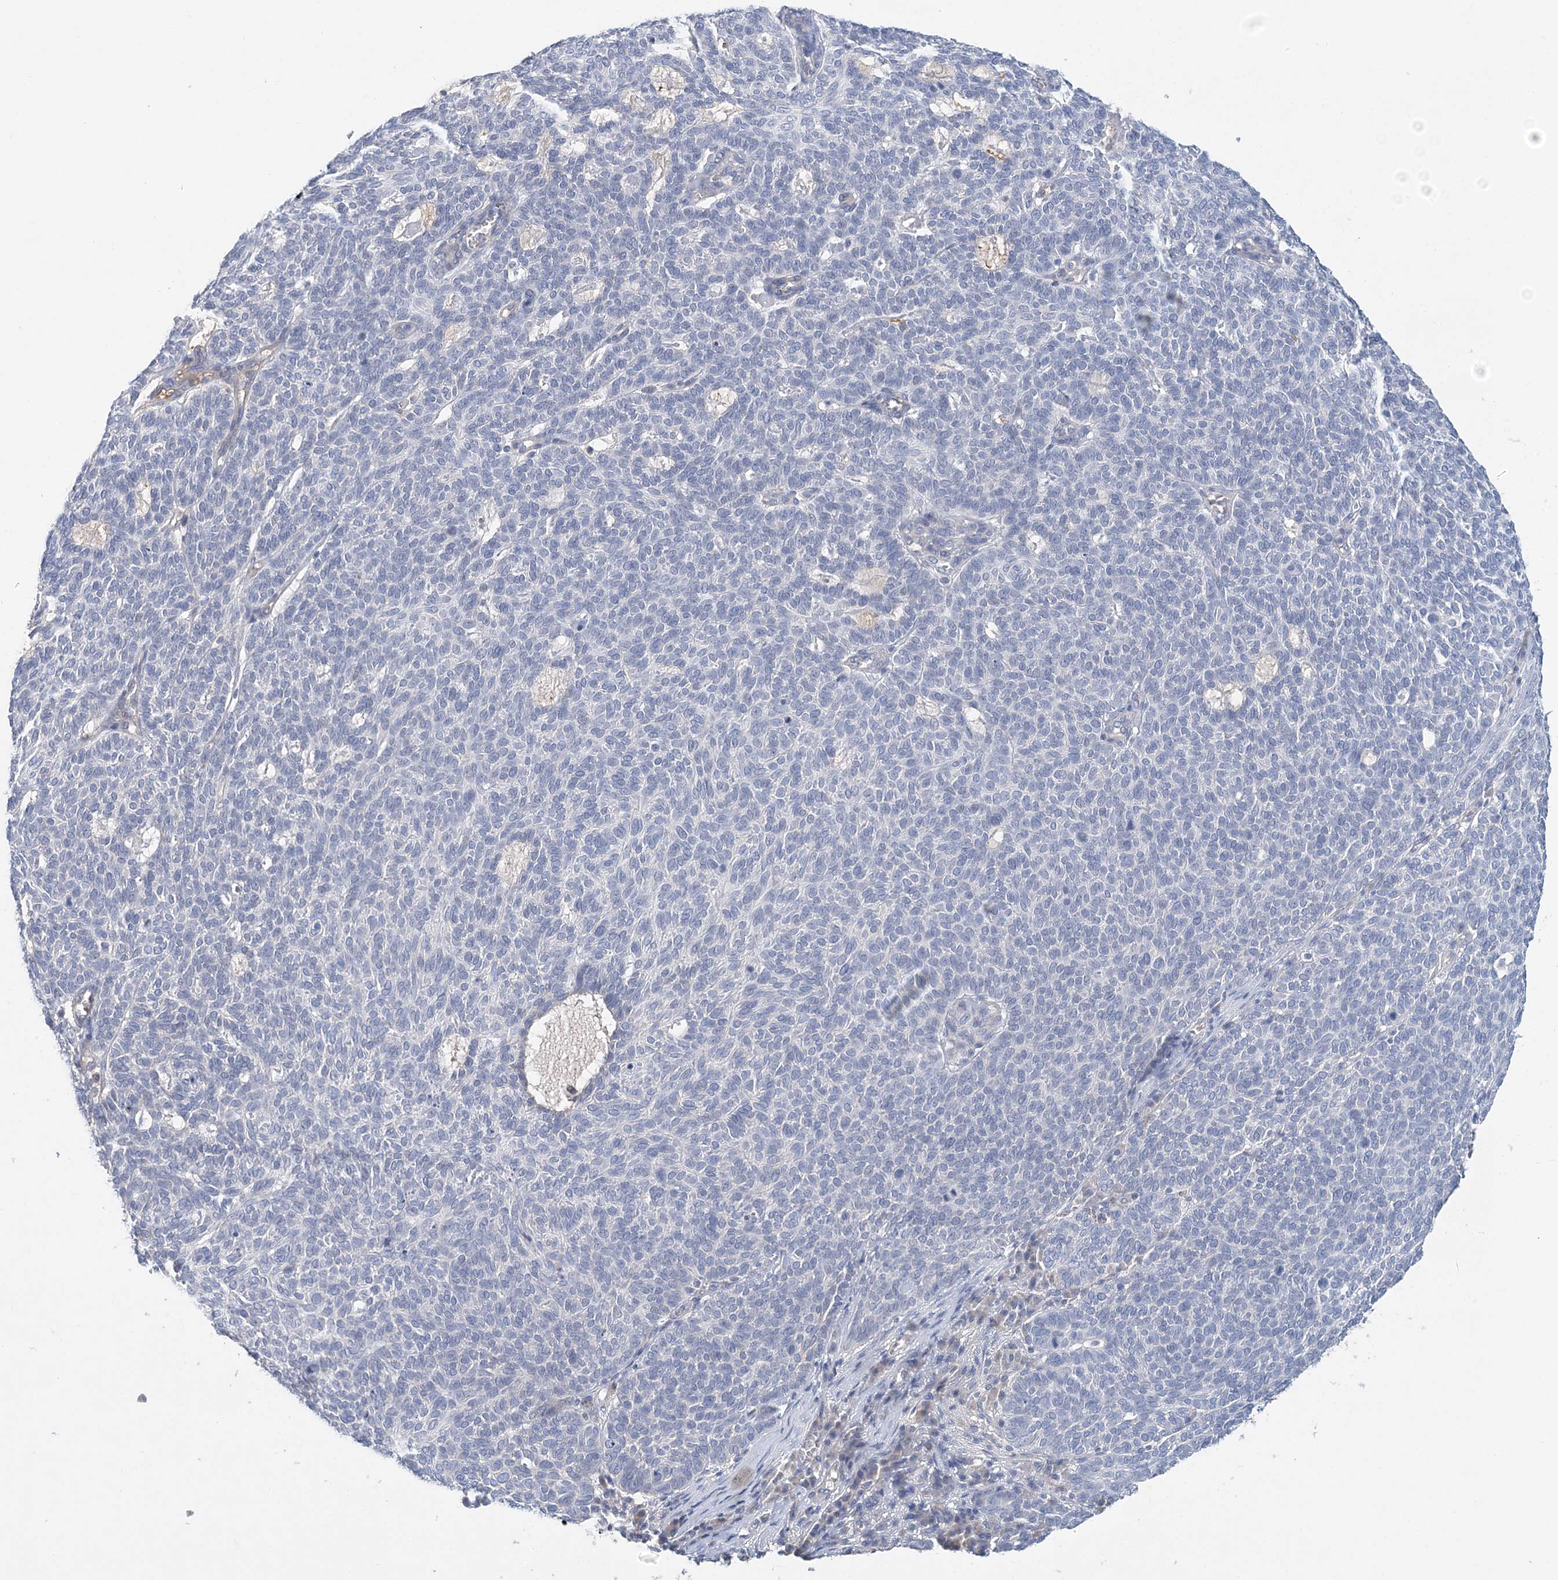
{"staining": {"intensity": "negative", "quantity": "none", "location": "none"}, "tissue": "skin cancer", "cell_type": "Tumor cells", "image_type": "cancer", "snomed": [{"axis": "morphology", "description": "Squamous cell carcinoma, NOS"}, {"axis": "topography", "description": "Skin"}], "caption": "Histopathology image shows no protein expression in tumor cells of skin cancer tissue. The staining was performed using DAB to visualize the protein expression in brown, while the nuclei were stained in blue with hematoxylin (Magnification: 20x).", "gene": "LRRIQ4", "patient": {"sex": "female", "age": 90}}